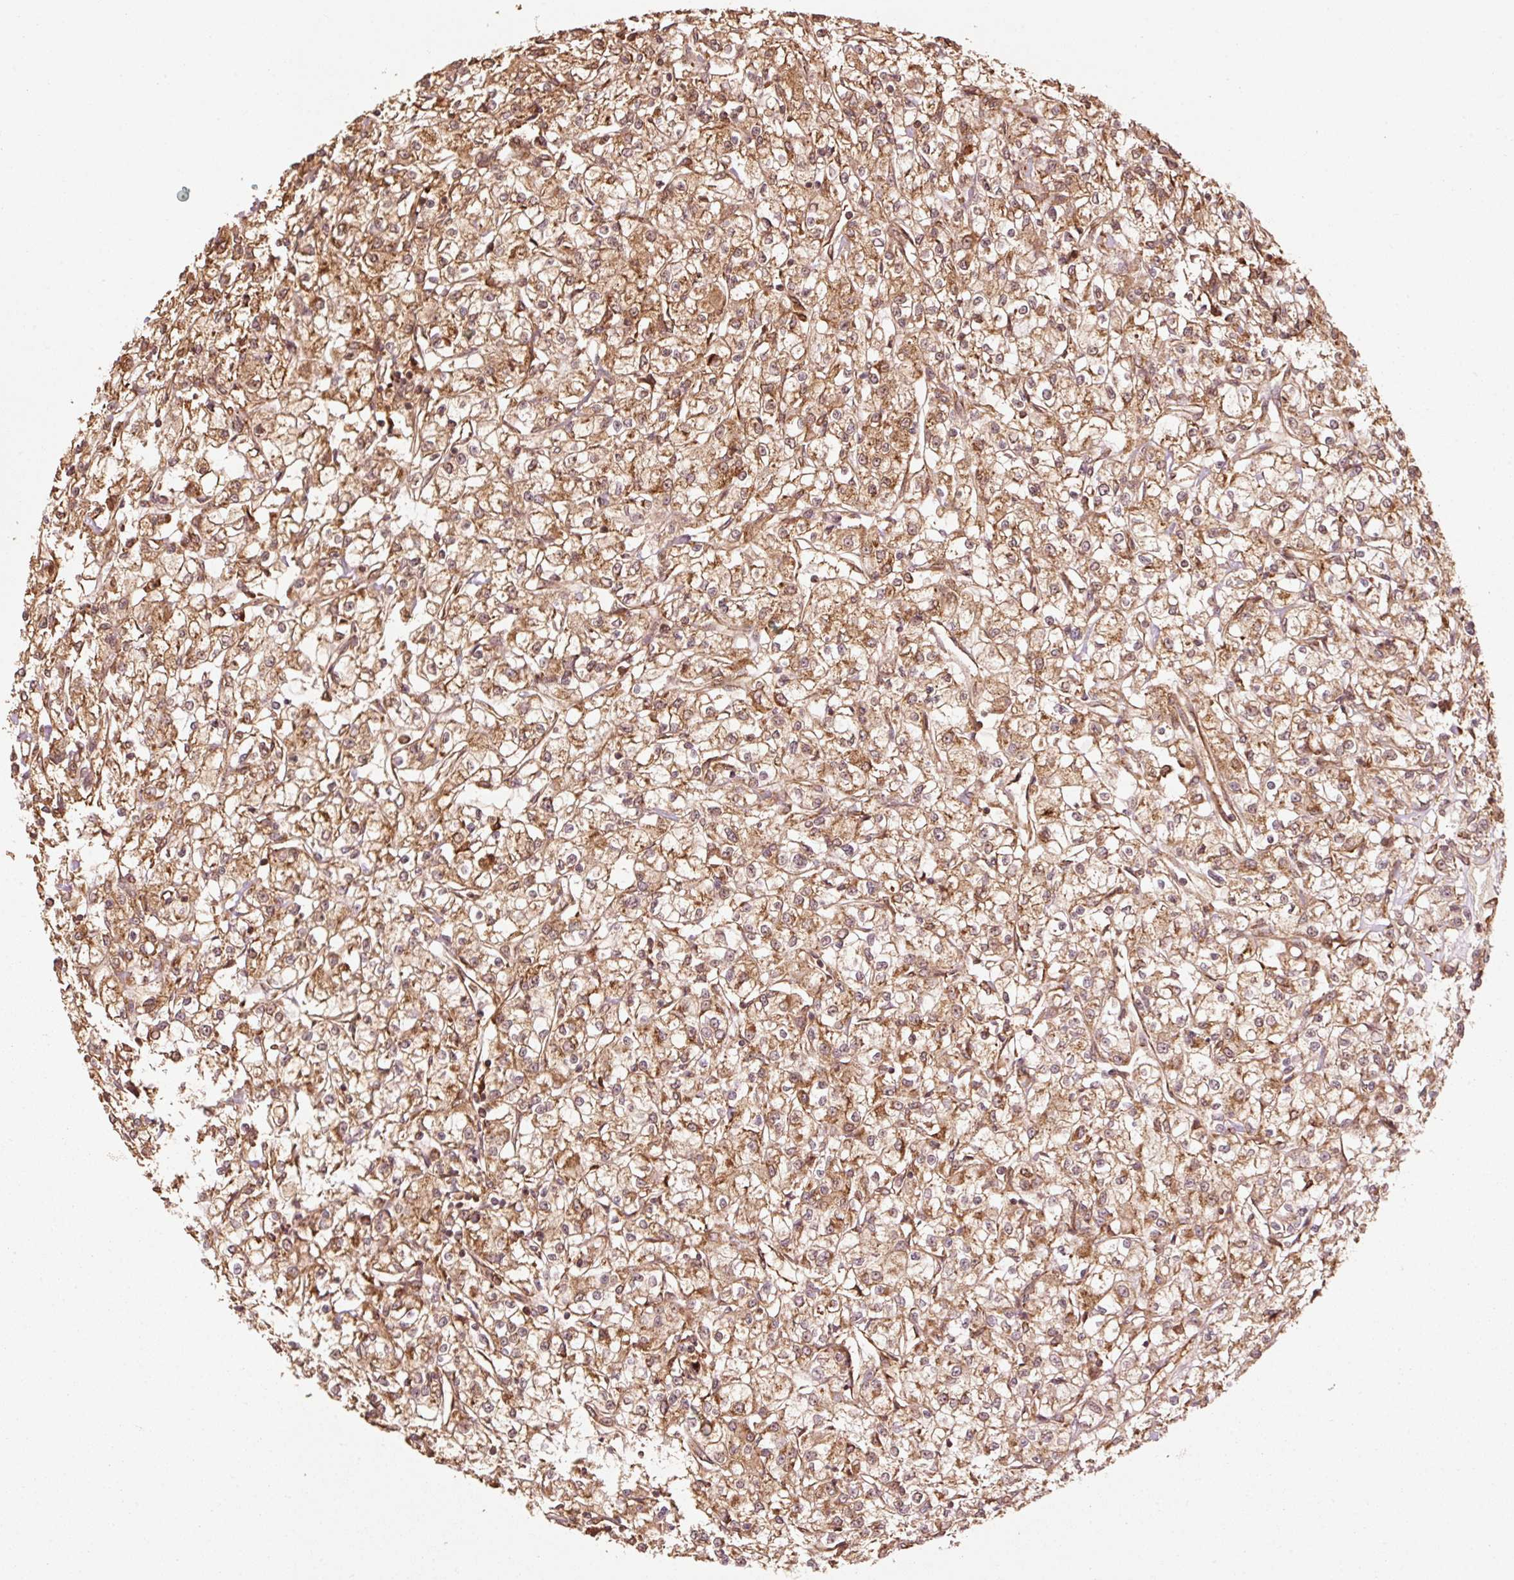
{"staining": {"intensity": "moderate", "quantity": ">75%", "location": "cytoplasmic/membranous"}, "tissue": "renal cancer", "cell_type": "Tumor cells", "image_type": "cancer", "snomed": [{"axis": "morphology", "description": "Adenocarcinoma, NOS"}, {"axis": "topography", "description": "Kidney"}], "caption": "Human renal cancer (adenocarcinoma) stained with a brown dye exhibits moderate cytoplasmic/membranous positive positivity in about >75% of tumor cells.", "gene": "MRPL16", "patient": {"sex": "female", "age": 59}}